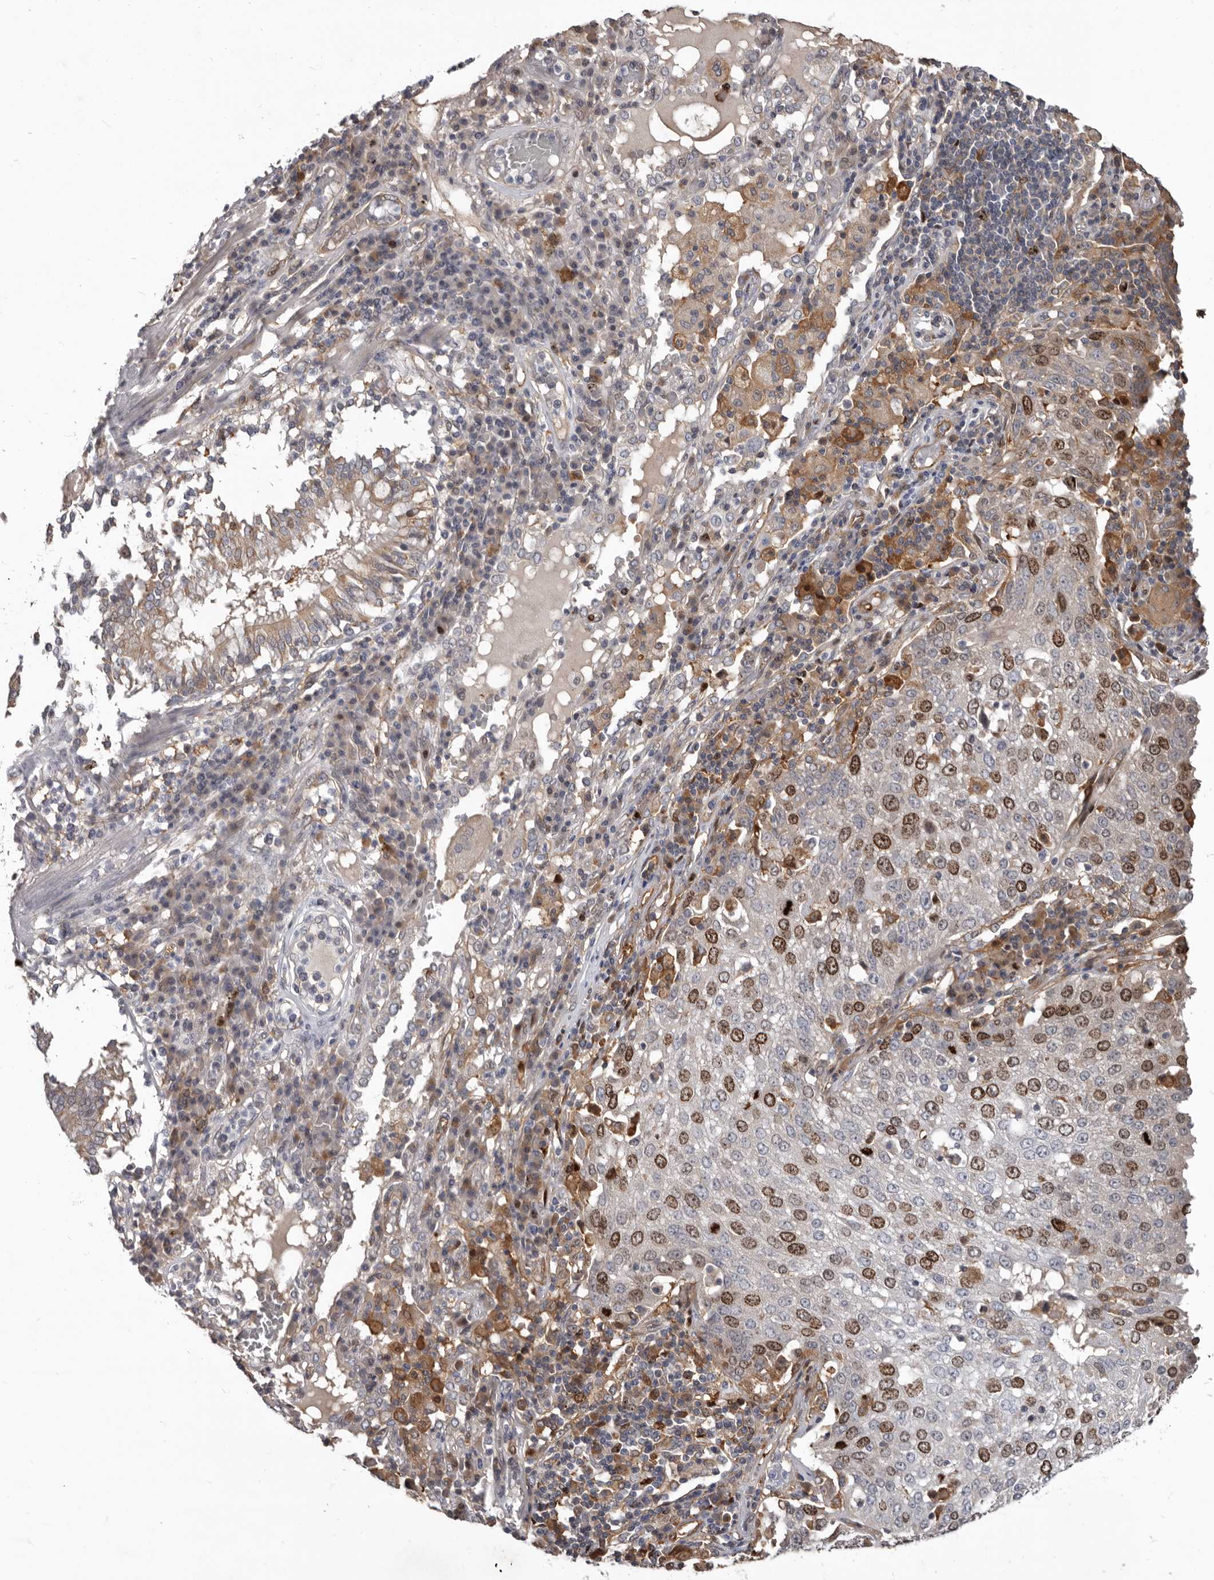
{"staining": {"intensity": "moderate", "quantity": "25%-75%", "location": "nuclear"}, "tissue": "lung cancer", "cell_type": "Tumor cells", "image_type": "cancer", "snomed": [{"axis": "morphology", "description": "Squamous cell carcinoma, NOS"}, {"axis": "topography", "description": "Lung"}], "caption": "Human lung cancer (squamous cell carcinoma) stained with a brown dye displays moderate nuclear positive expression in about 25%-75% of tumor cells.", "gene": "CDCA8", "patient": {"sex": "male", "age": 65}}